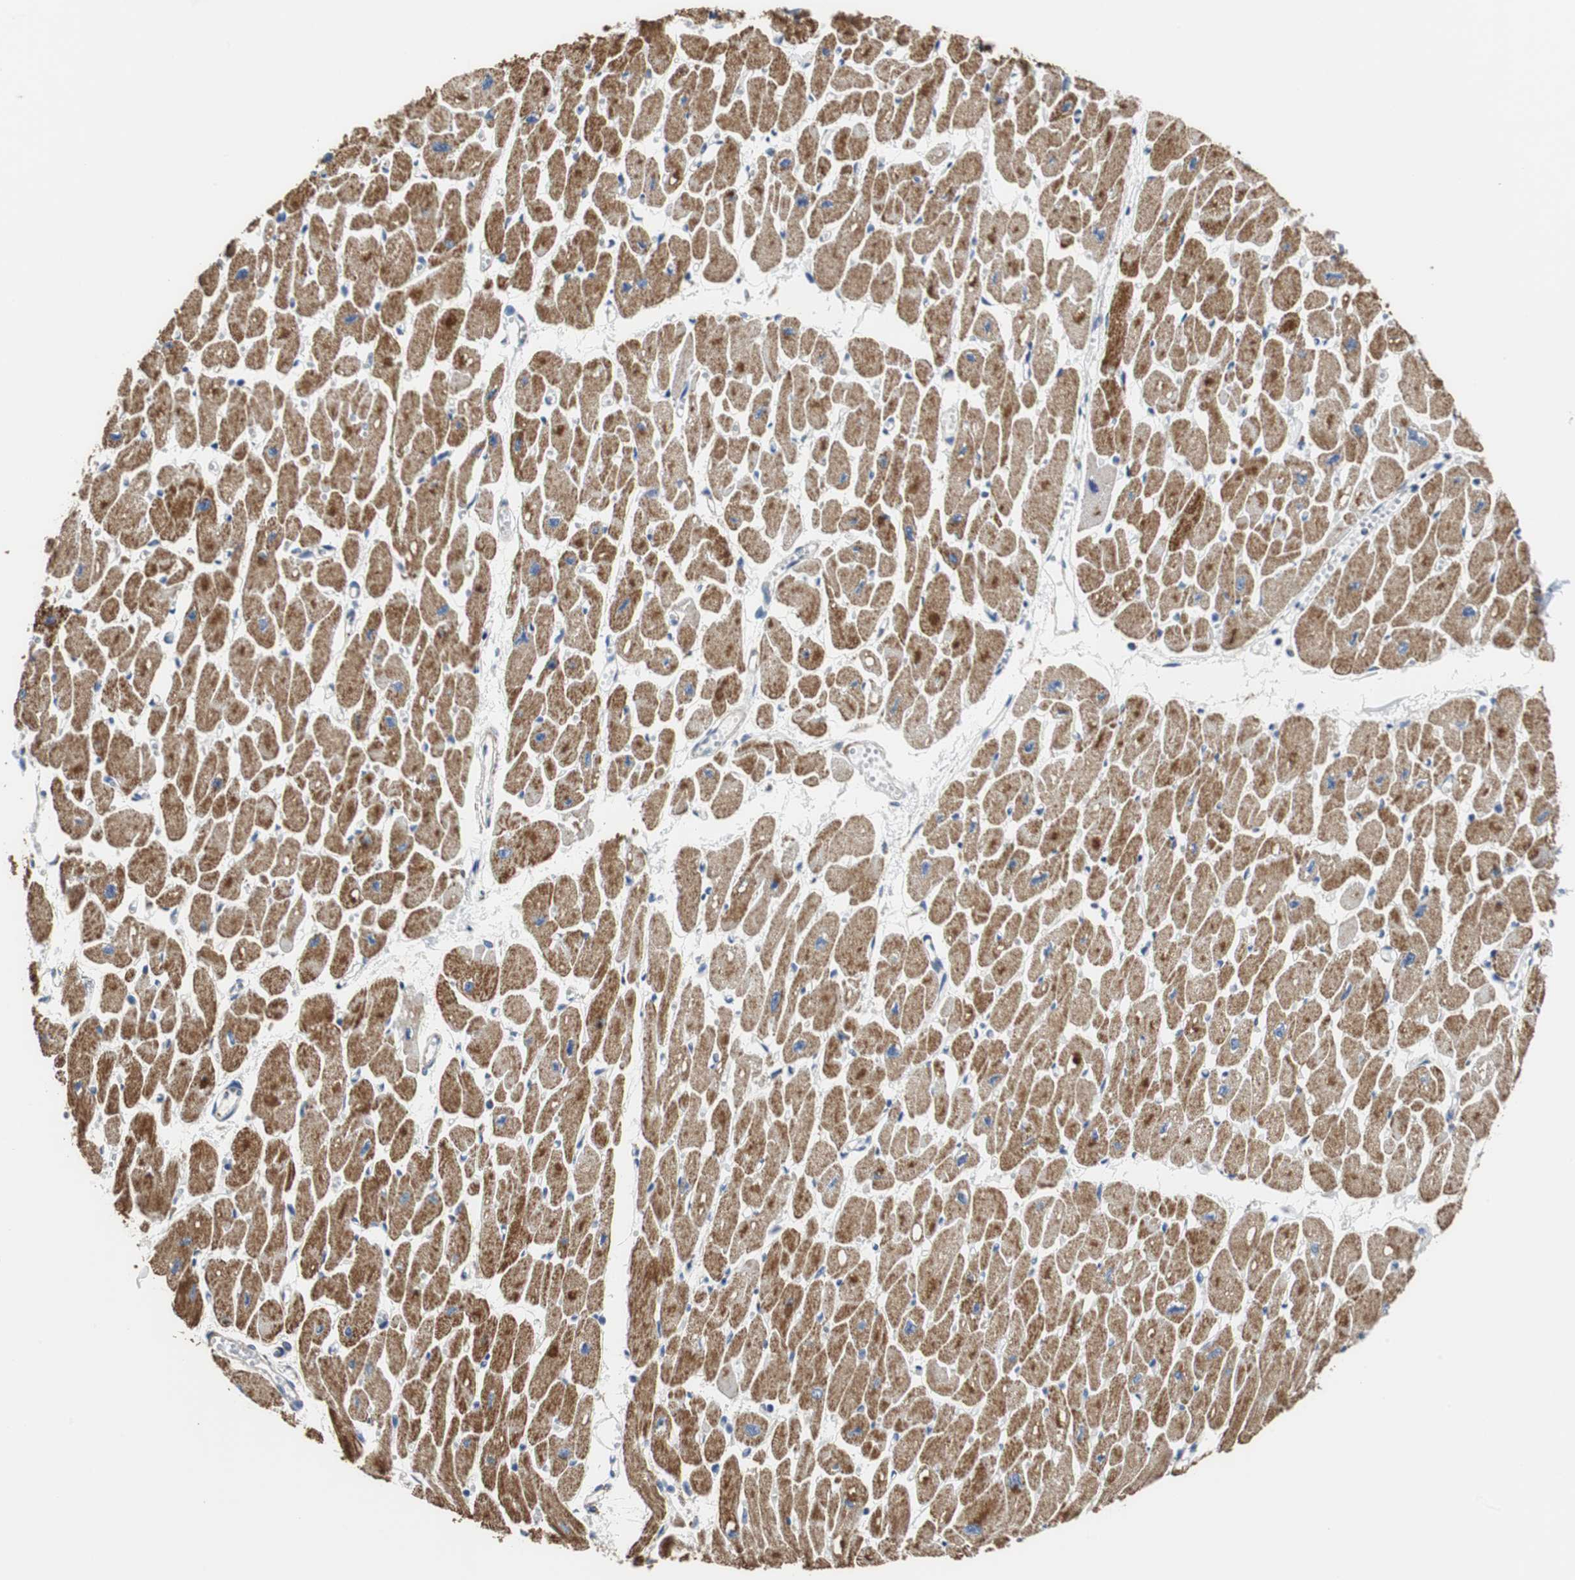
{"staining": {"intensity": "strong", "quantity": ">75%", "location": "cytoplasmic/membranous"}, "tissue": "heart muscle", "cell_type": "Cardiomyocytes", "image_type": "normal", "snomed": [{"axis": "morphology", "description": "Normal tissue, NOS"}, {"axis": "topography", "description": "Heart"}], "caption": "Immunohistochemistry (IHC) photomicrograph of benign heart muscle stained for a protein (brown), which exhibits high levels of strong cytoplasmic/membranous expression in approximately >75% of cardiomyocytes.", "gene": "PCK1", "patient": {"sex": "female", "age": 54}}